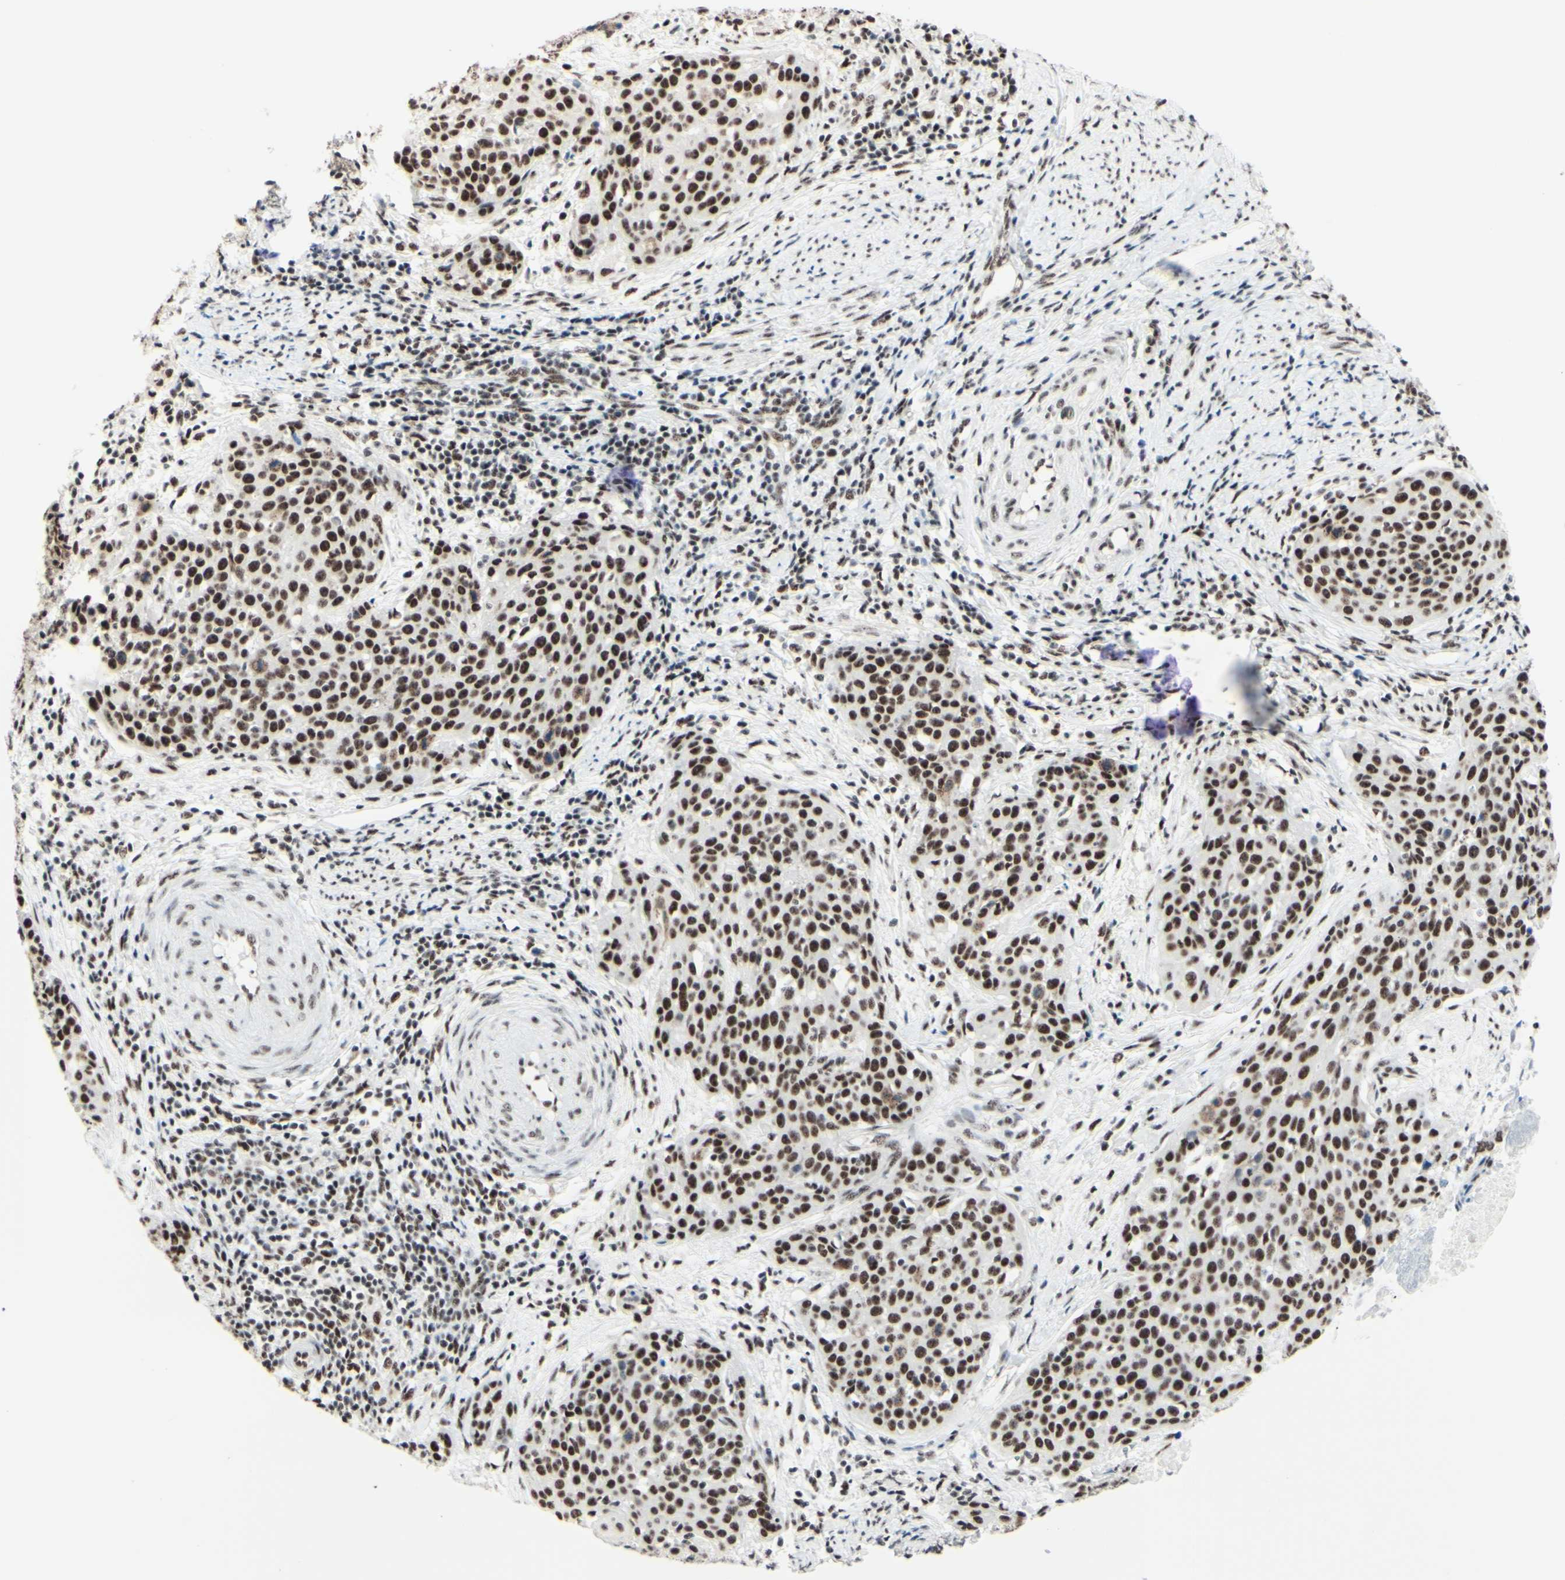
{"staining": {"intensity": "moderate", "quantity": ">75%", "location": "nuclear"}, "tissue": "cervical cancer", "cell_type": "Tumor cells", "image_type": "cancer", "snomed": [{"axis": "morphology", "description": "Squamous cell carcinoma, NOS"}, {"axis": "topography", "description": "Cervix"}], "caption": "Moderate nuclear protein expression is seen in approximately >75% of tumor cells in cervical squamous cell carcinoma. The protein is stained brown, and the nuclei are stained in blue (DAB IHC with brightfield microscopy, high magnification).", "gene": "WTAP", "patient": {"sex": "female", "age": 38}}